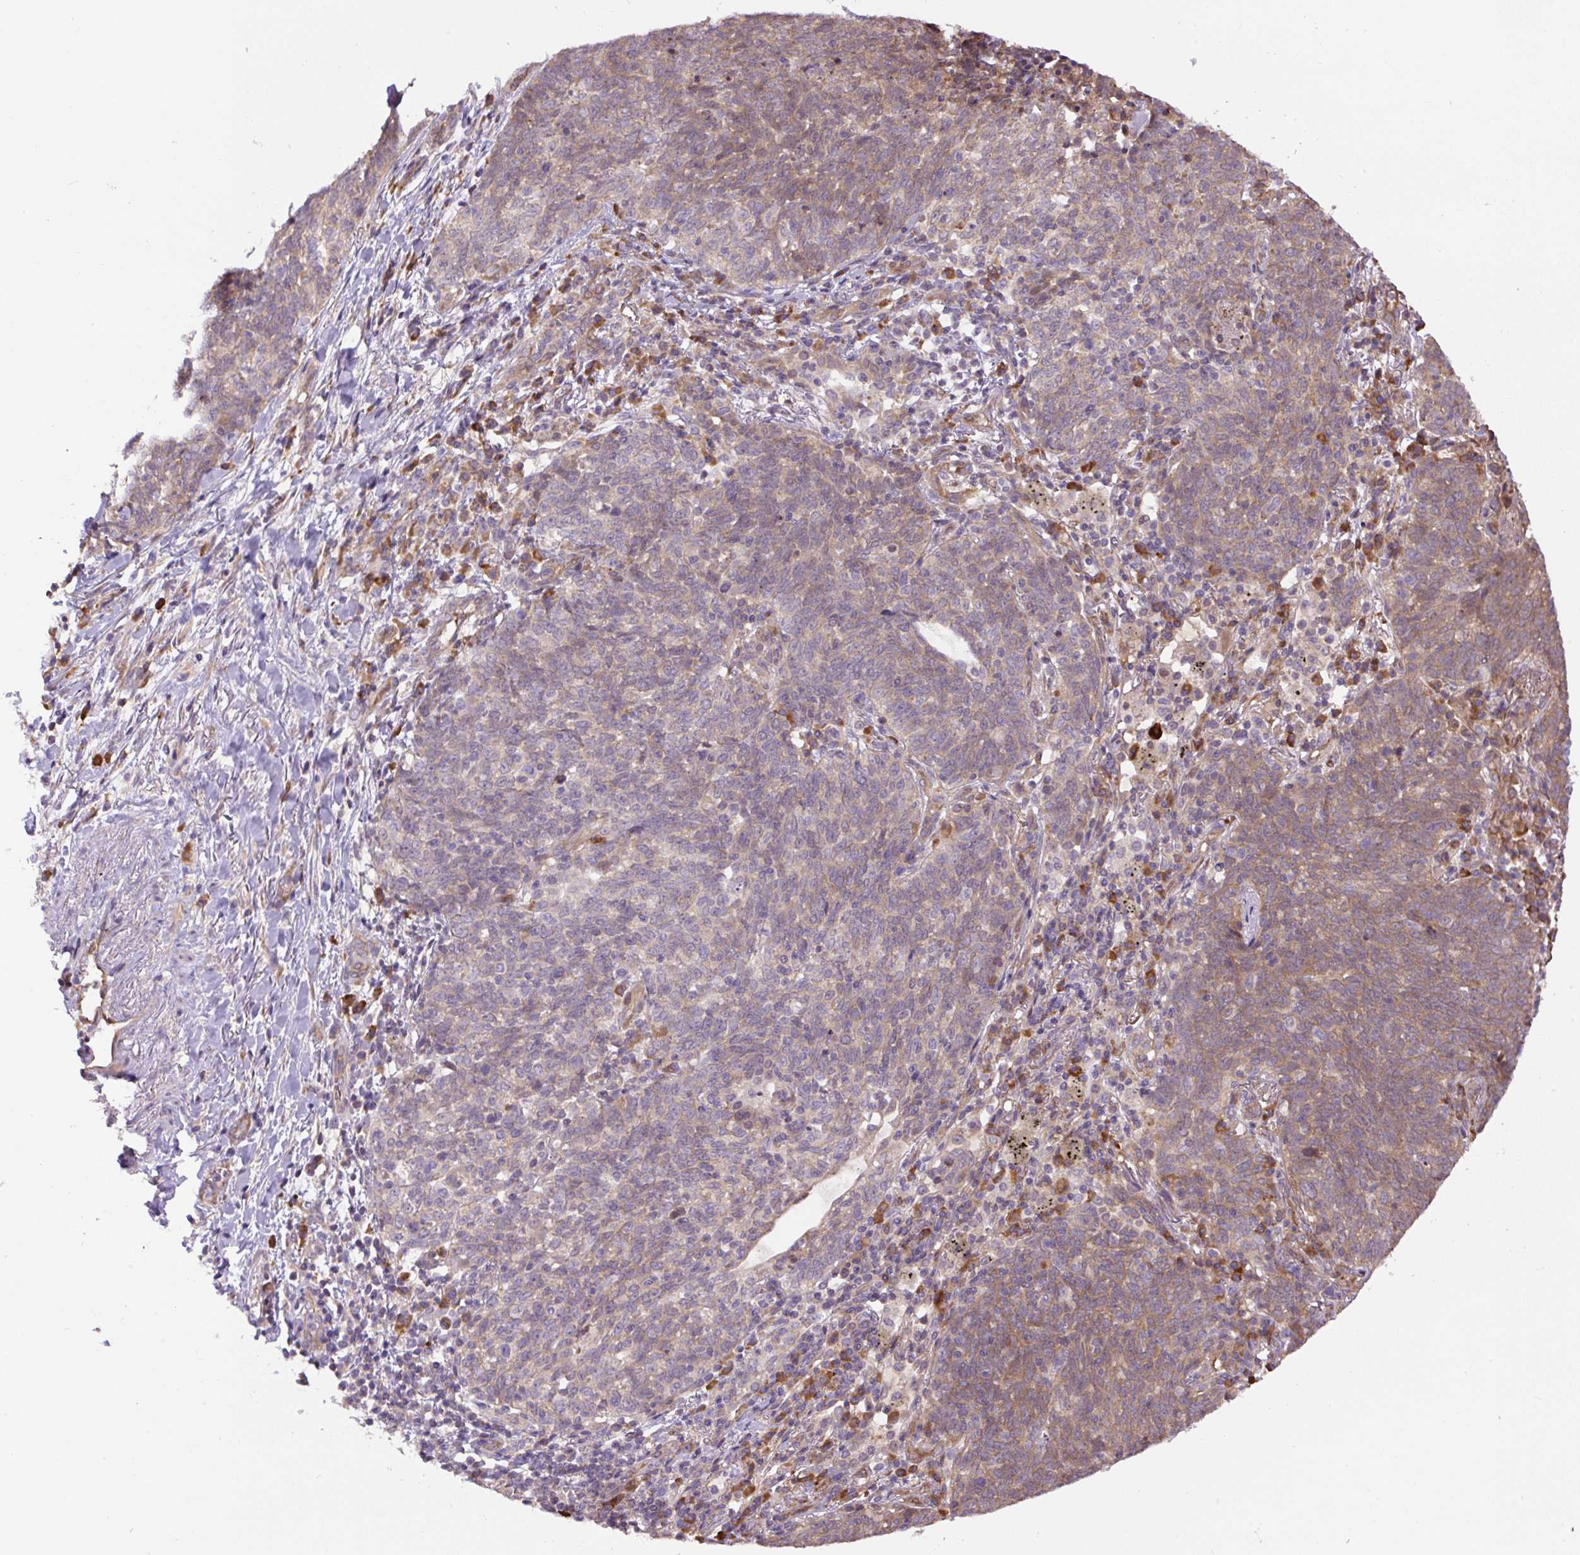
{"staining": {"intensity": "moderate", "quantity": "25%-75%", "location": "cytoplasmic/membranous"}, "tissue": "lung cancer", "cell_type": "Tumor cells", "image_type": "cancer", "snomed": [{"axis": "morphology", "description": "Squamous cell carcinoma, NOS"}, {"axis": "topography", "description": "Lung"}], "caption": "Immunohistochemistry micrograph of neoplastic tissue: human lung squamous cell carcinoma stained using IHC demonstrates medium levels of moderate protein expression localized specifically in the cytoplasmic/membranous of tumor cells, appearing as a cytoplasmic/membranous brown color.", "gene": "PPME1", "patient": {"sex": "female", "age": 72}}